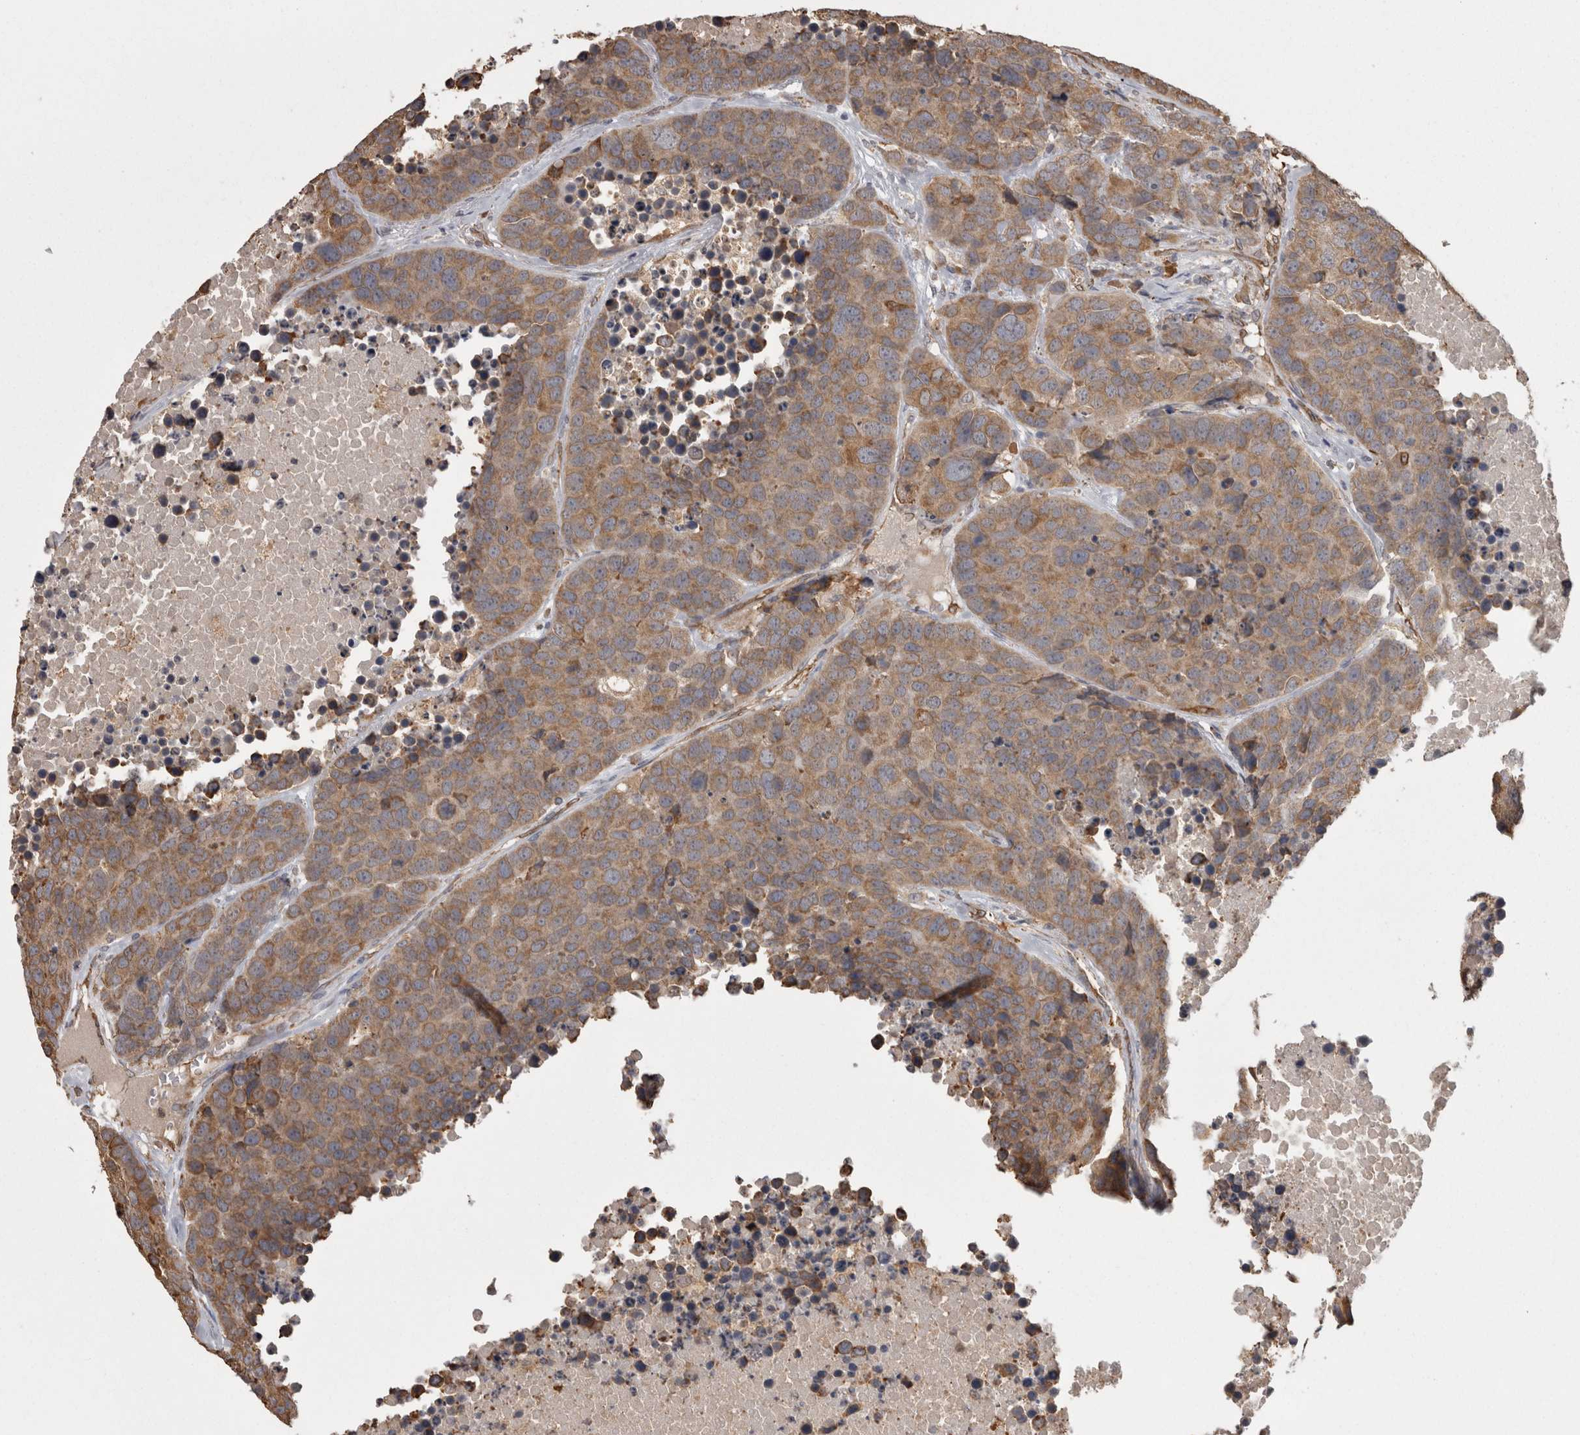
{"staining": {"intensity": "moderate", "quantity": ">75%", "location": "cytoplasmic/membranous"}, "tissue": "carcinoid", "cell_type": "Tumor cells", "image_type": "cancer", "snomed": [{"axis": "morphology", "description": "Carcinoid, malignant, NOS"}, {"axis": "topography", "description": "Lung"}], "caption": "DAB (3,3'-diaminobenzidine) immunohistochemical staining of malignant carcinoid exhibits moderate cytoplasmic/membranous protein expression in about >75% of tumor cells.", "gene": "PON2", "patient": {"sex": "male", "age": 60}}